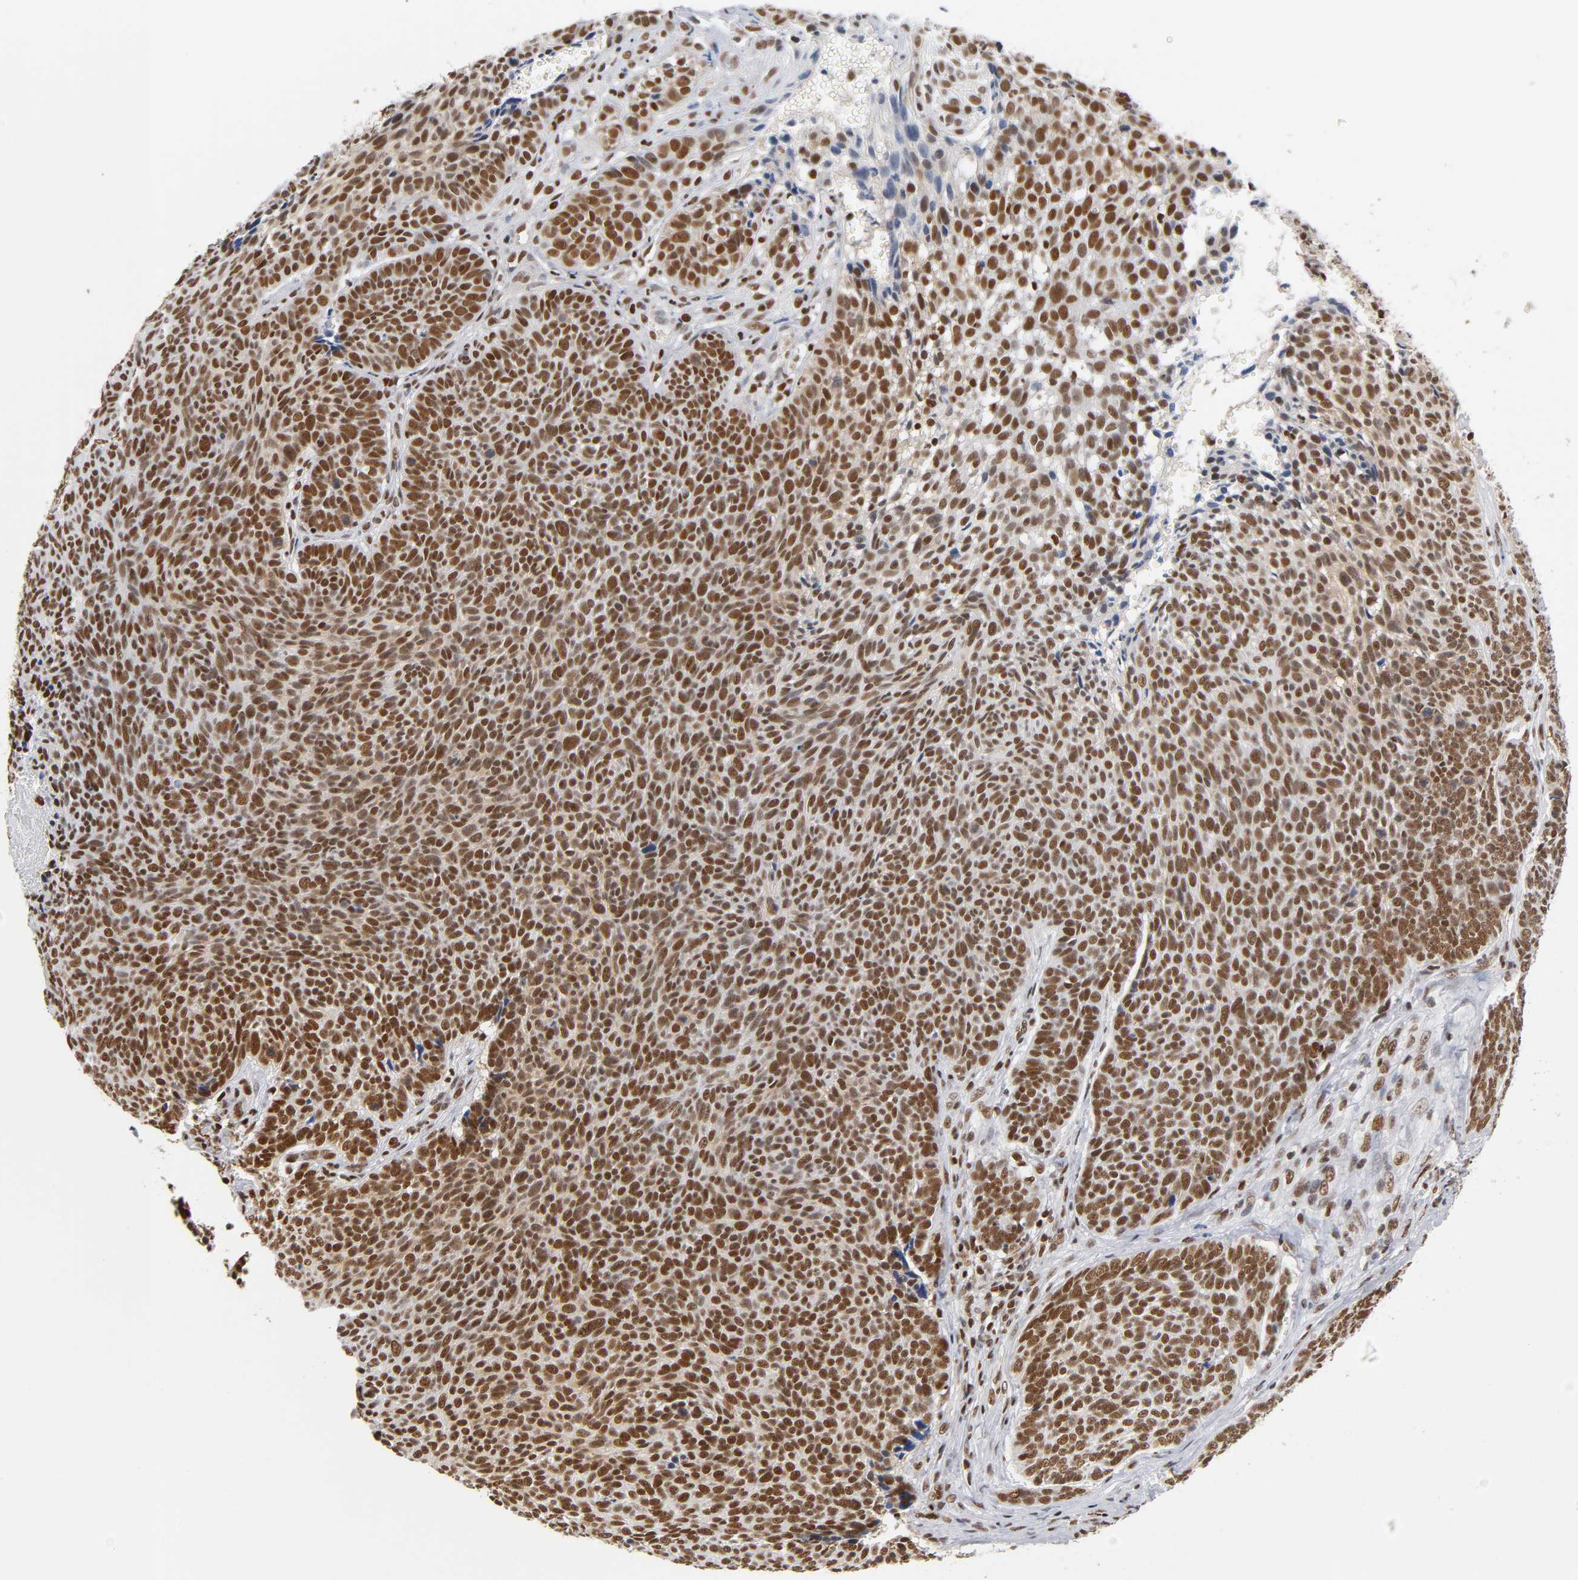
{"staining": {"intensity": "strong", "quantity": ">75%", "location": "nuclear"}, "tissue": "skin cancer", "cell_type": "Tumor cells", "image_type": "cancer", "snomed": [{"axis": "morphology", "description": "Basal cell carcinoma"}, {"axis": "topography", "description": "Skin"}], "caption": "Strong nuclear staining is appreciated in about >75% of tumor cells in basal cell carcinoma (skin).", "gene": "ILKAP", "patient": {"sex": "male", "age": 84}}